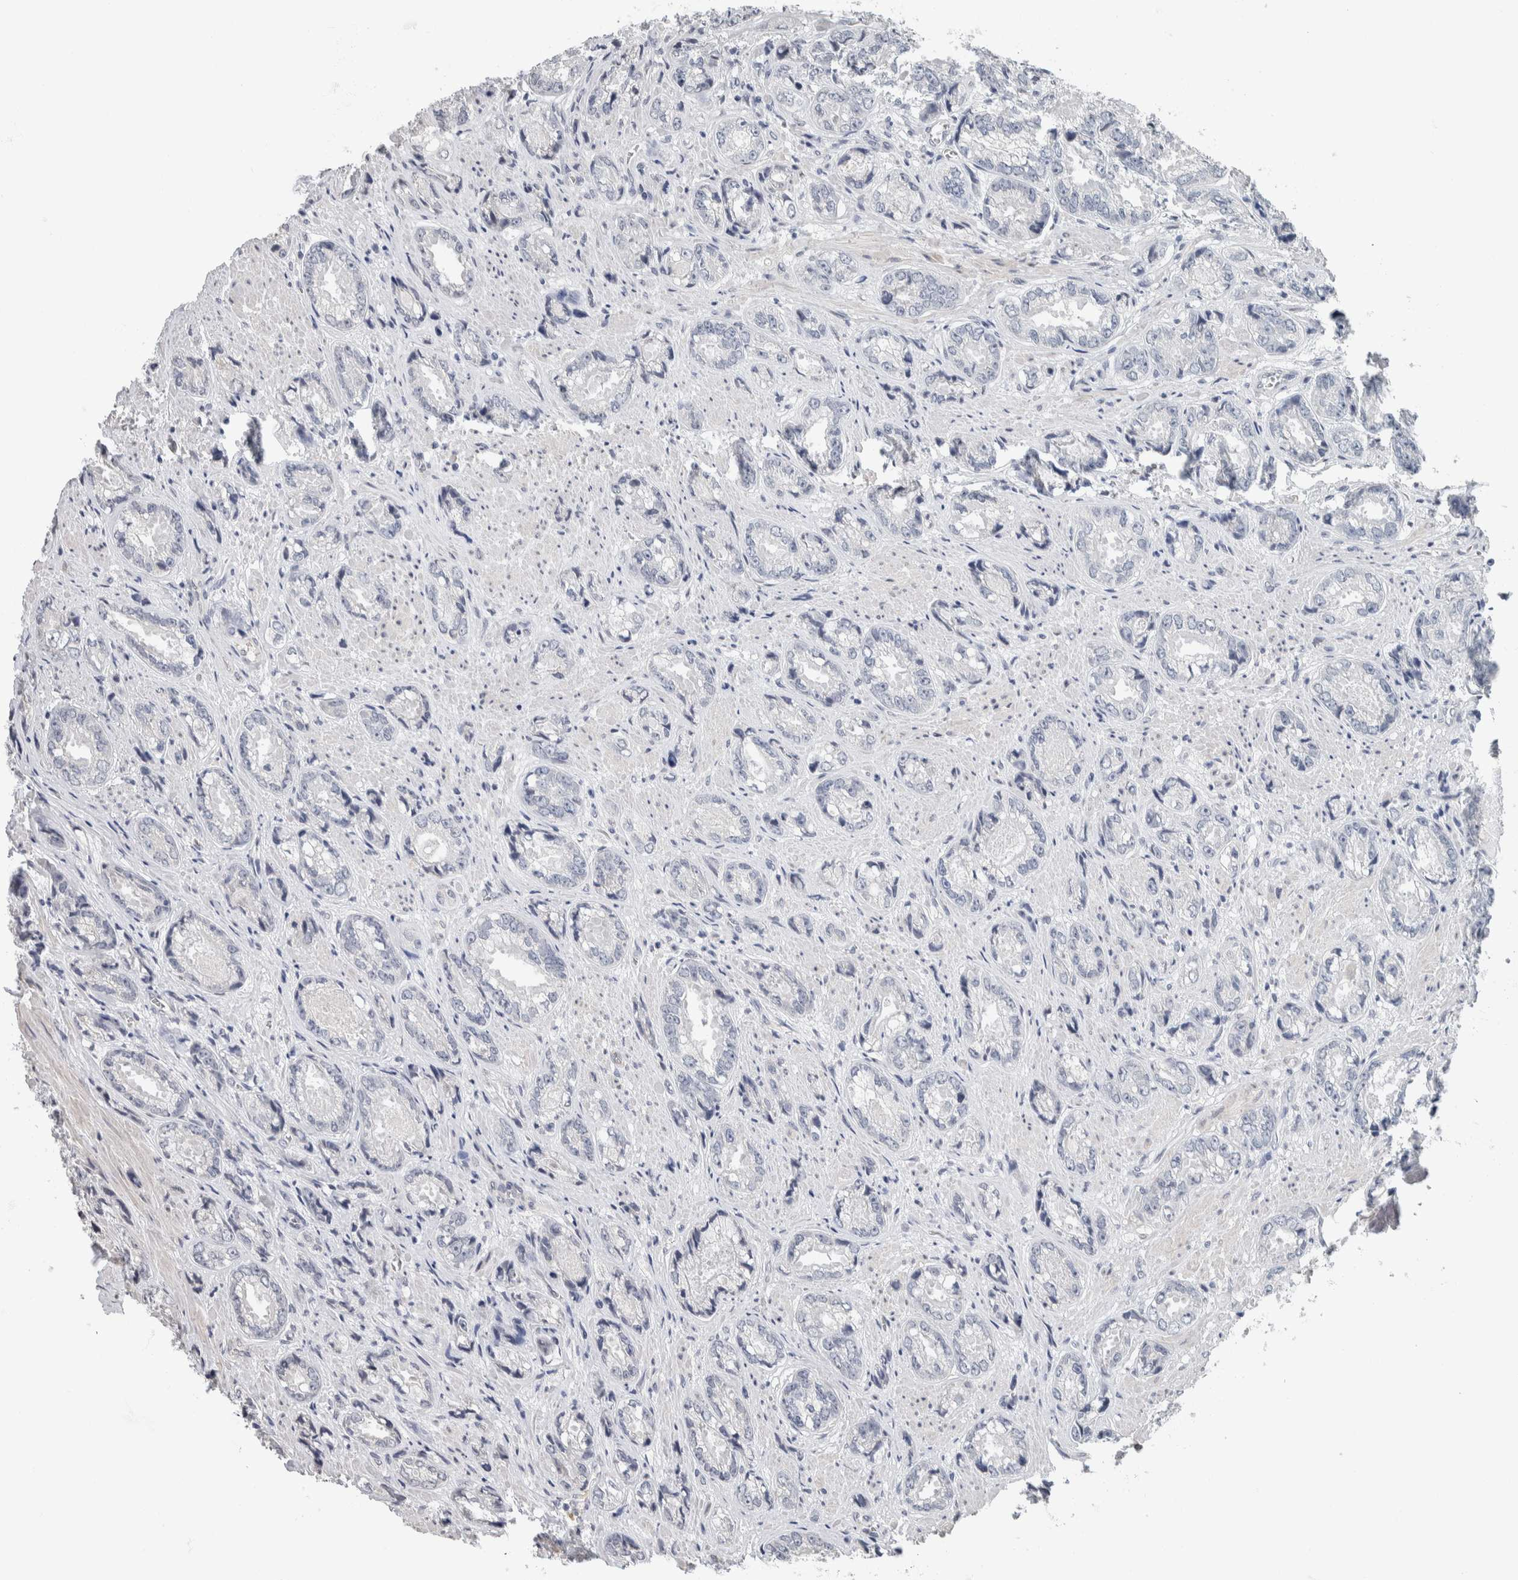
{"staining": {"intensity": "negative", "quantity": "none", "location": "none"}, "tissue": "prostate cancer", "cell_type": "Tumor cells", "image_type": "cancer", "snomed": [{"axis": "morphology", "description": "Adenocarcinoma, High grade"}, {"axis": "topography", "description": "Prostate"}], "caption": "There is no significant staining in tumor cells of prostate cancer. The staining is performed using DAB (3,3'-diaminobenzidine) brown chromogen with nuclei counter-stained in using hematoxylin.", "gene": "NEFM", "patient": {"sex": "male", "age": 61}}